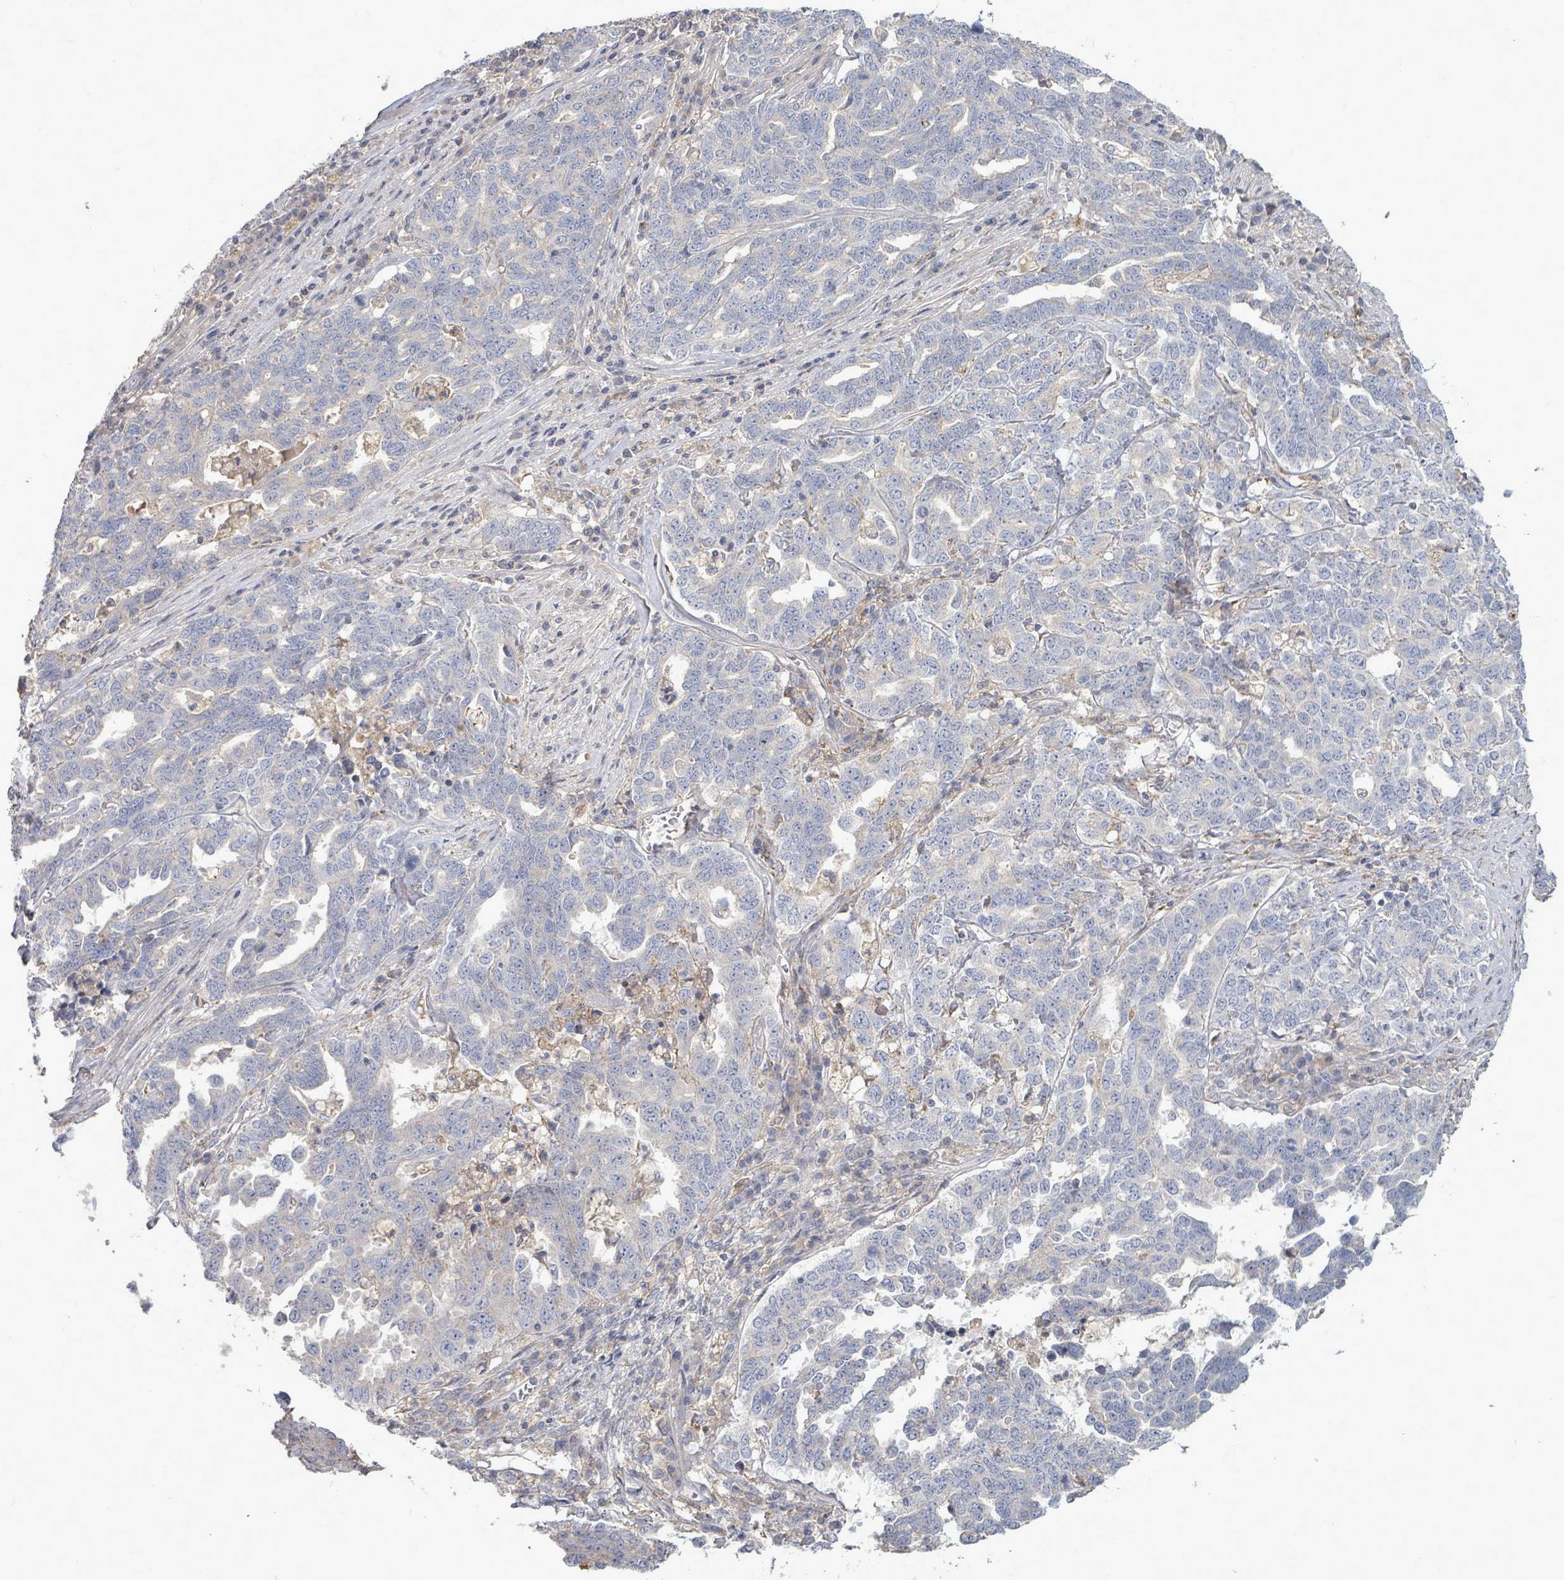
{"staining": {"intensity": "negative", "quantity": "none", "location": "none"}, "tissue": "ovarian cancer", "cell_type": "Tumor cells", "image_type": "cancer", "snomed": [{"axis": "morphology", "description": "Carcinoma, endometroid"}, {"axis": "topography", "description": "Ovary"}], "caption": "This is an immunohistochemistry (IHC) photomicrograph of human ovarian cancer. There is no staining in tumor cells.", "gene": "ARGFX", "patient": {"sex": "female", "age": 62}}